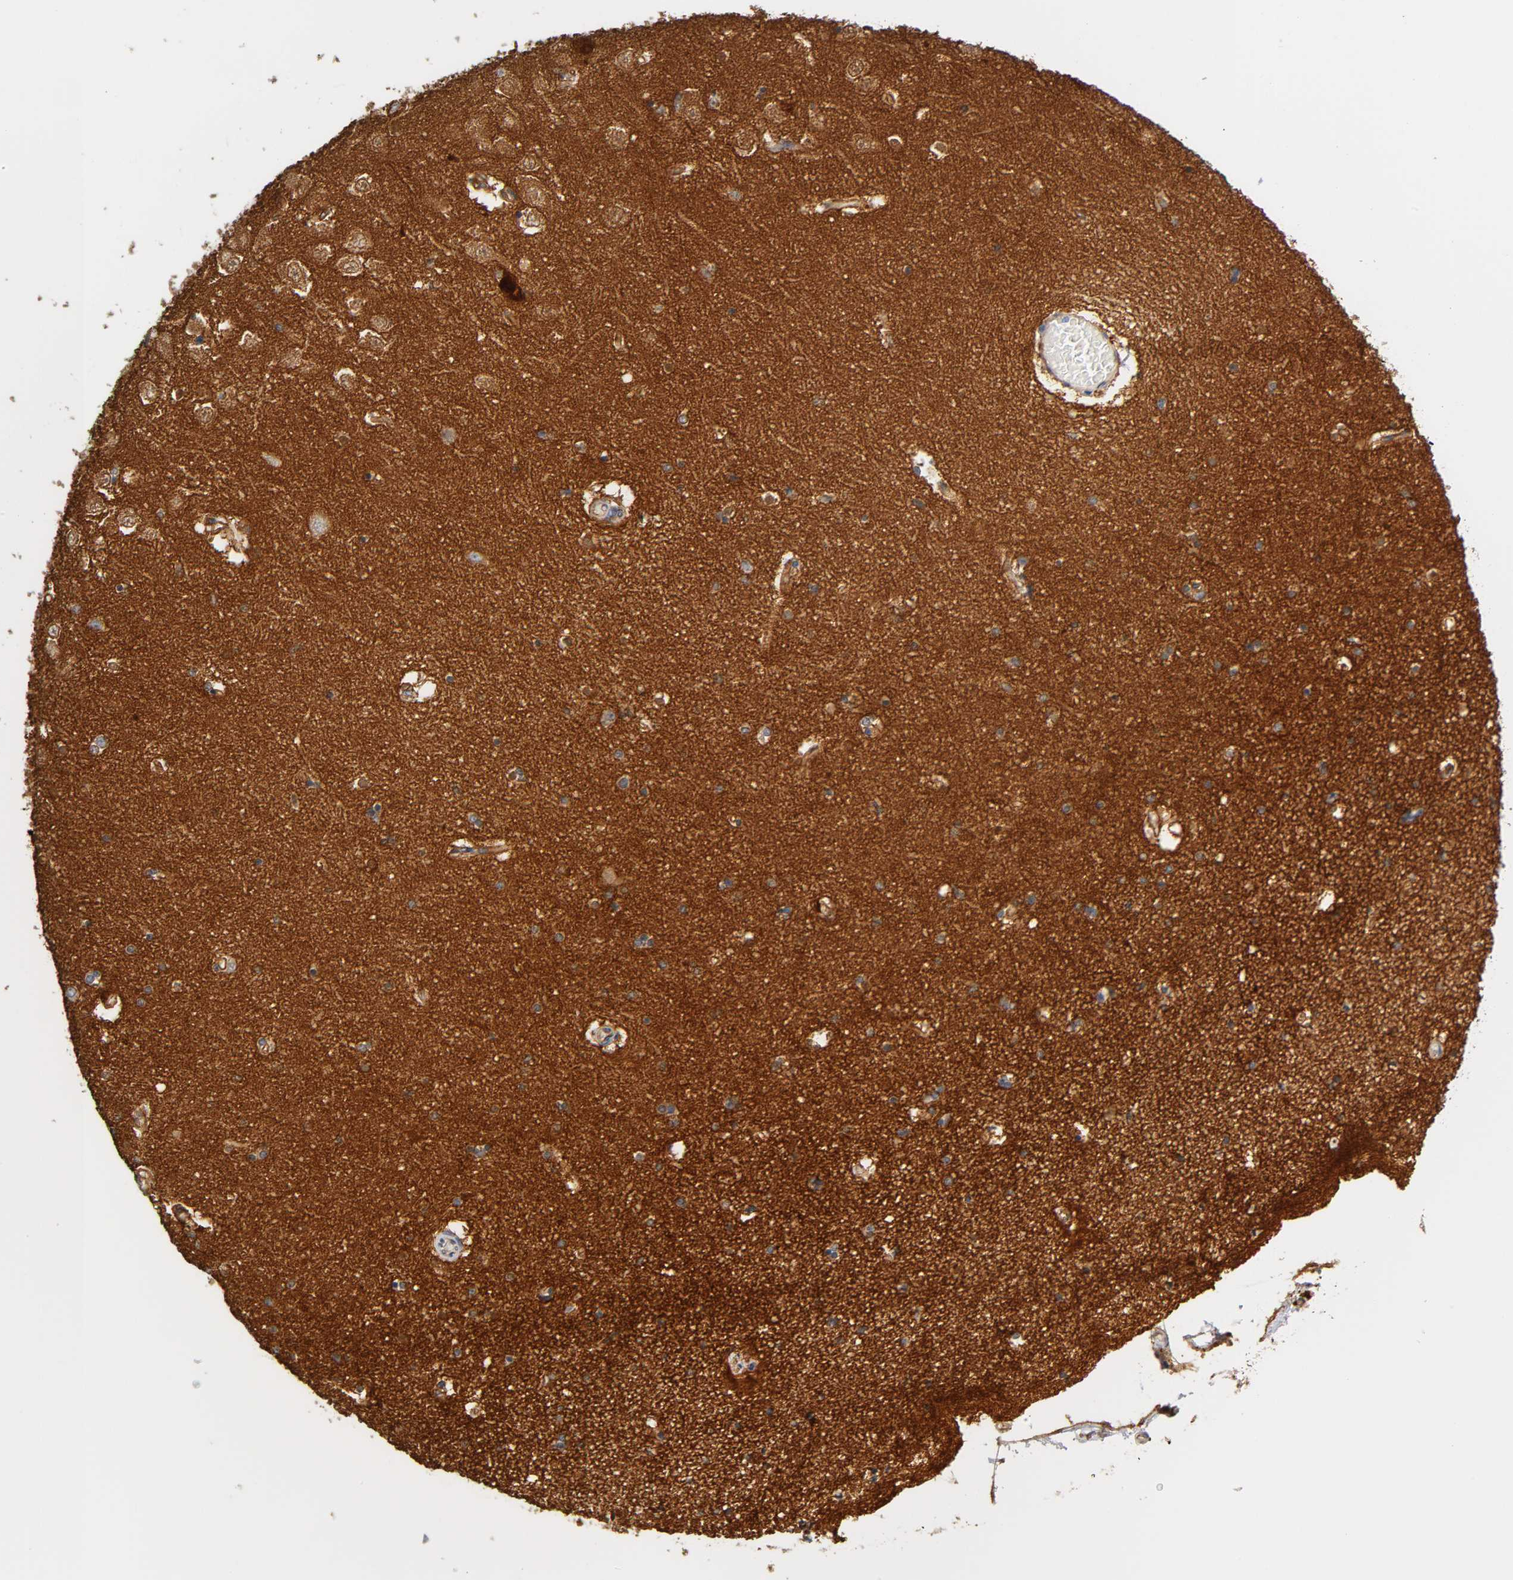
{"staining": {"intensity": "weak", "quantity": "25%-75%", "location": "cytoplasmic/membranous"}, "tissue": "hippocampus", "cell_type": "Glial cells", "image_type": "normal", "snomed": [{"axis": "morphology", "description": "Normal tissue, NOS"}, {"axis": "topography", "description": "Hippocampus"}], "caption": "Hippocampus stained with immunohistochemistry reveals weak cytoplasmic/membranous positivity in about 25%-75% of glial cells. The protein is shown in brown color, while the nuclei are stained blue.", "gene": "SPTAN1", "patient": {"sex": "female", "age": 54}}